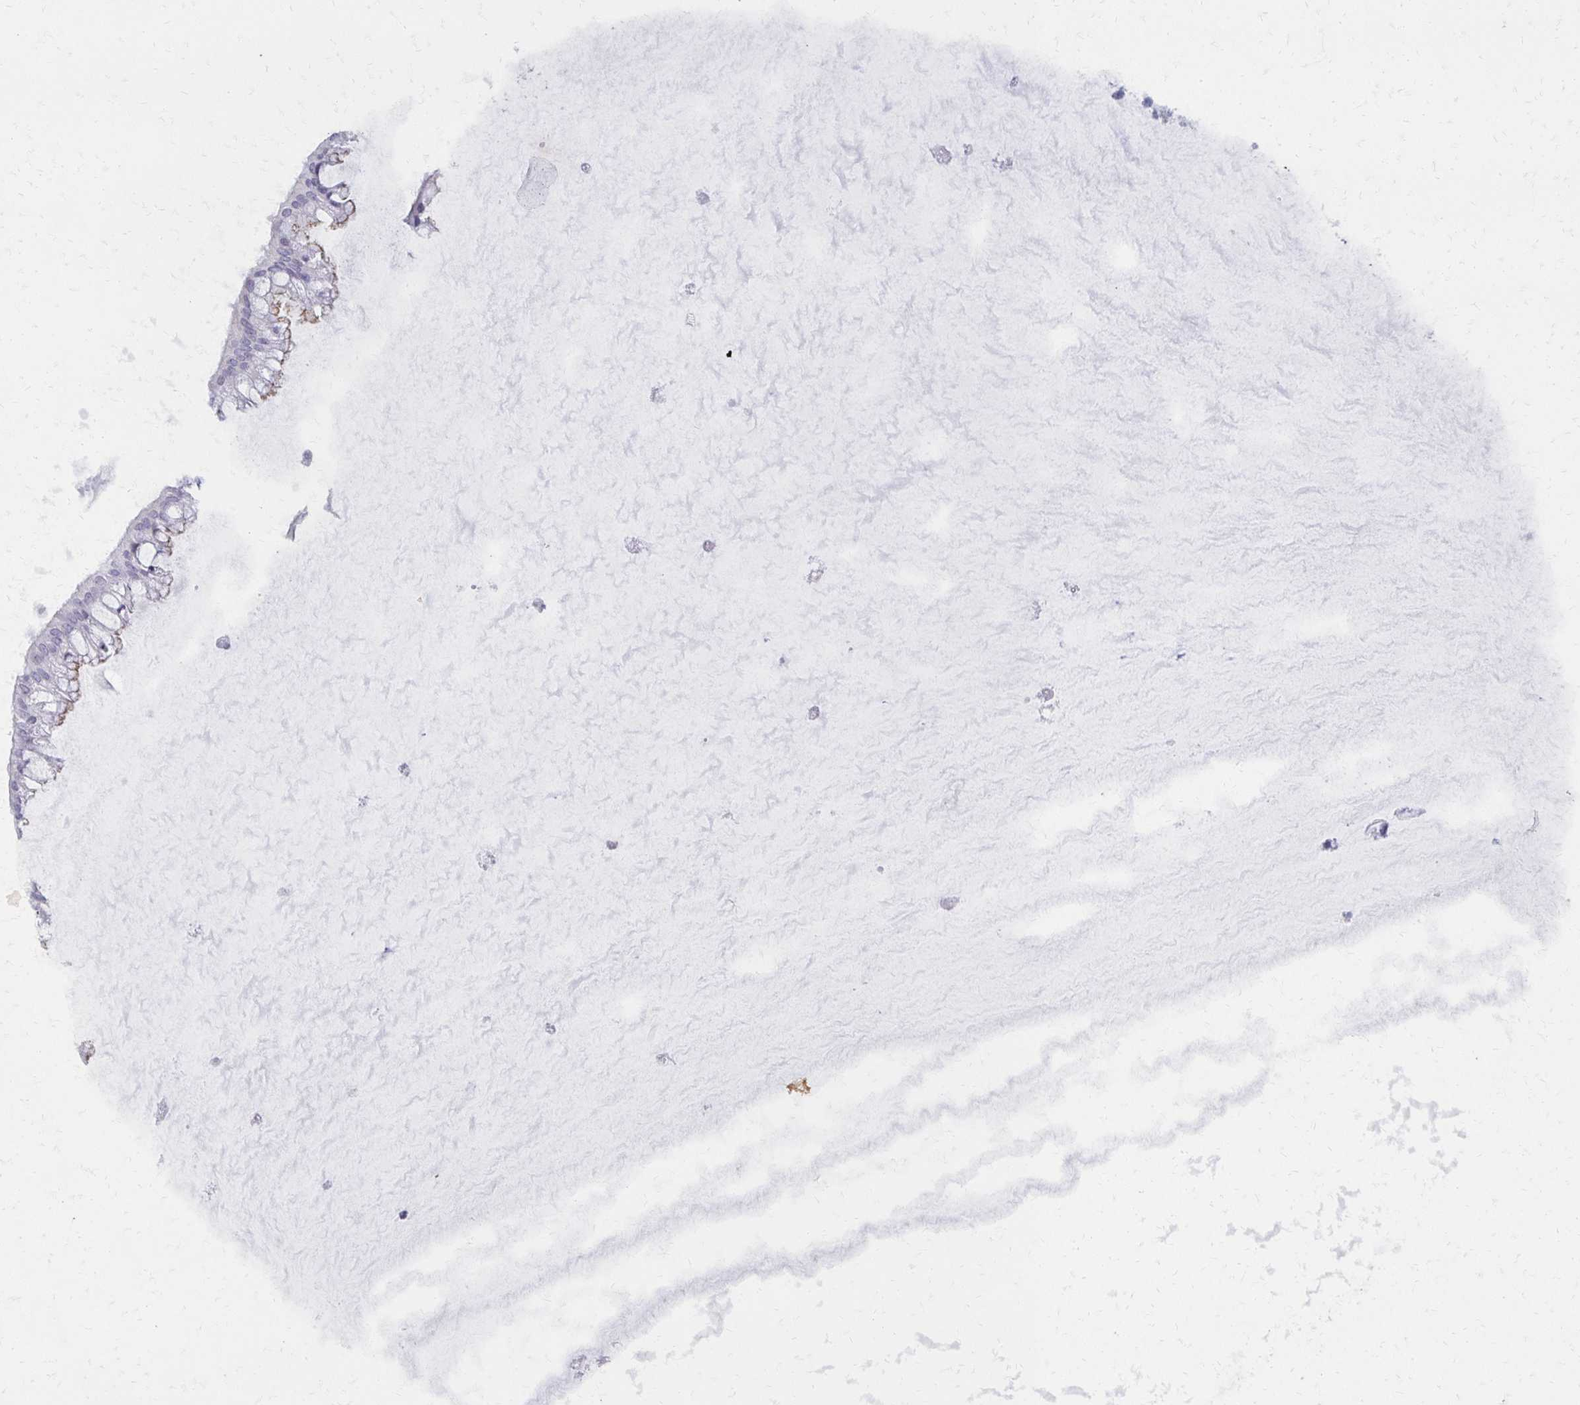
{"staining": {"intensity": "negative", "quantity": "none", "location": "none"}, "tissue": "ovarian cancer", "cell_type": "Tumor cells", "image_type": "cancer", "snomed": [{"axis": "morphology", "description": "Cystadenocarcinoma, mucinous, NOS"}, {"axis": "topography", "description": "Ovary"}], "caption": "DAB (3,3'-diaminobenzidine) immunohistochemical staining of mucinous cystadenocarcinoma (ovarian) demonstrates no significant staining in tumor cells.", "gene": "MORC4", "patient": {"sex": "female", "age": 73}}